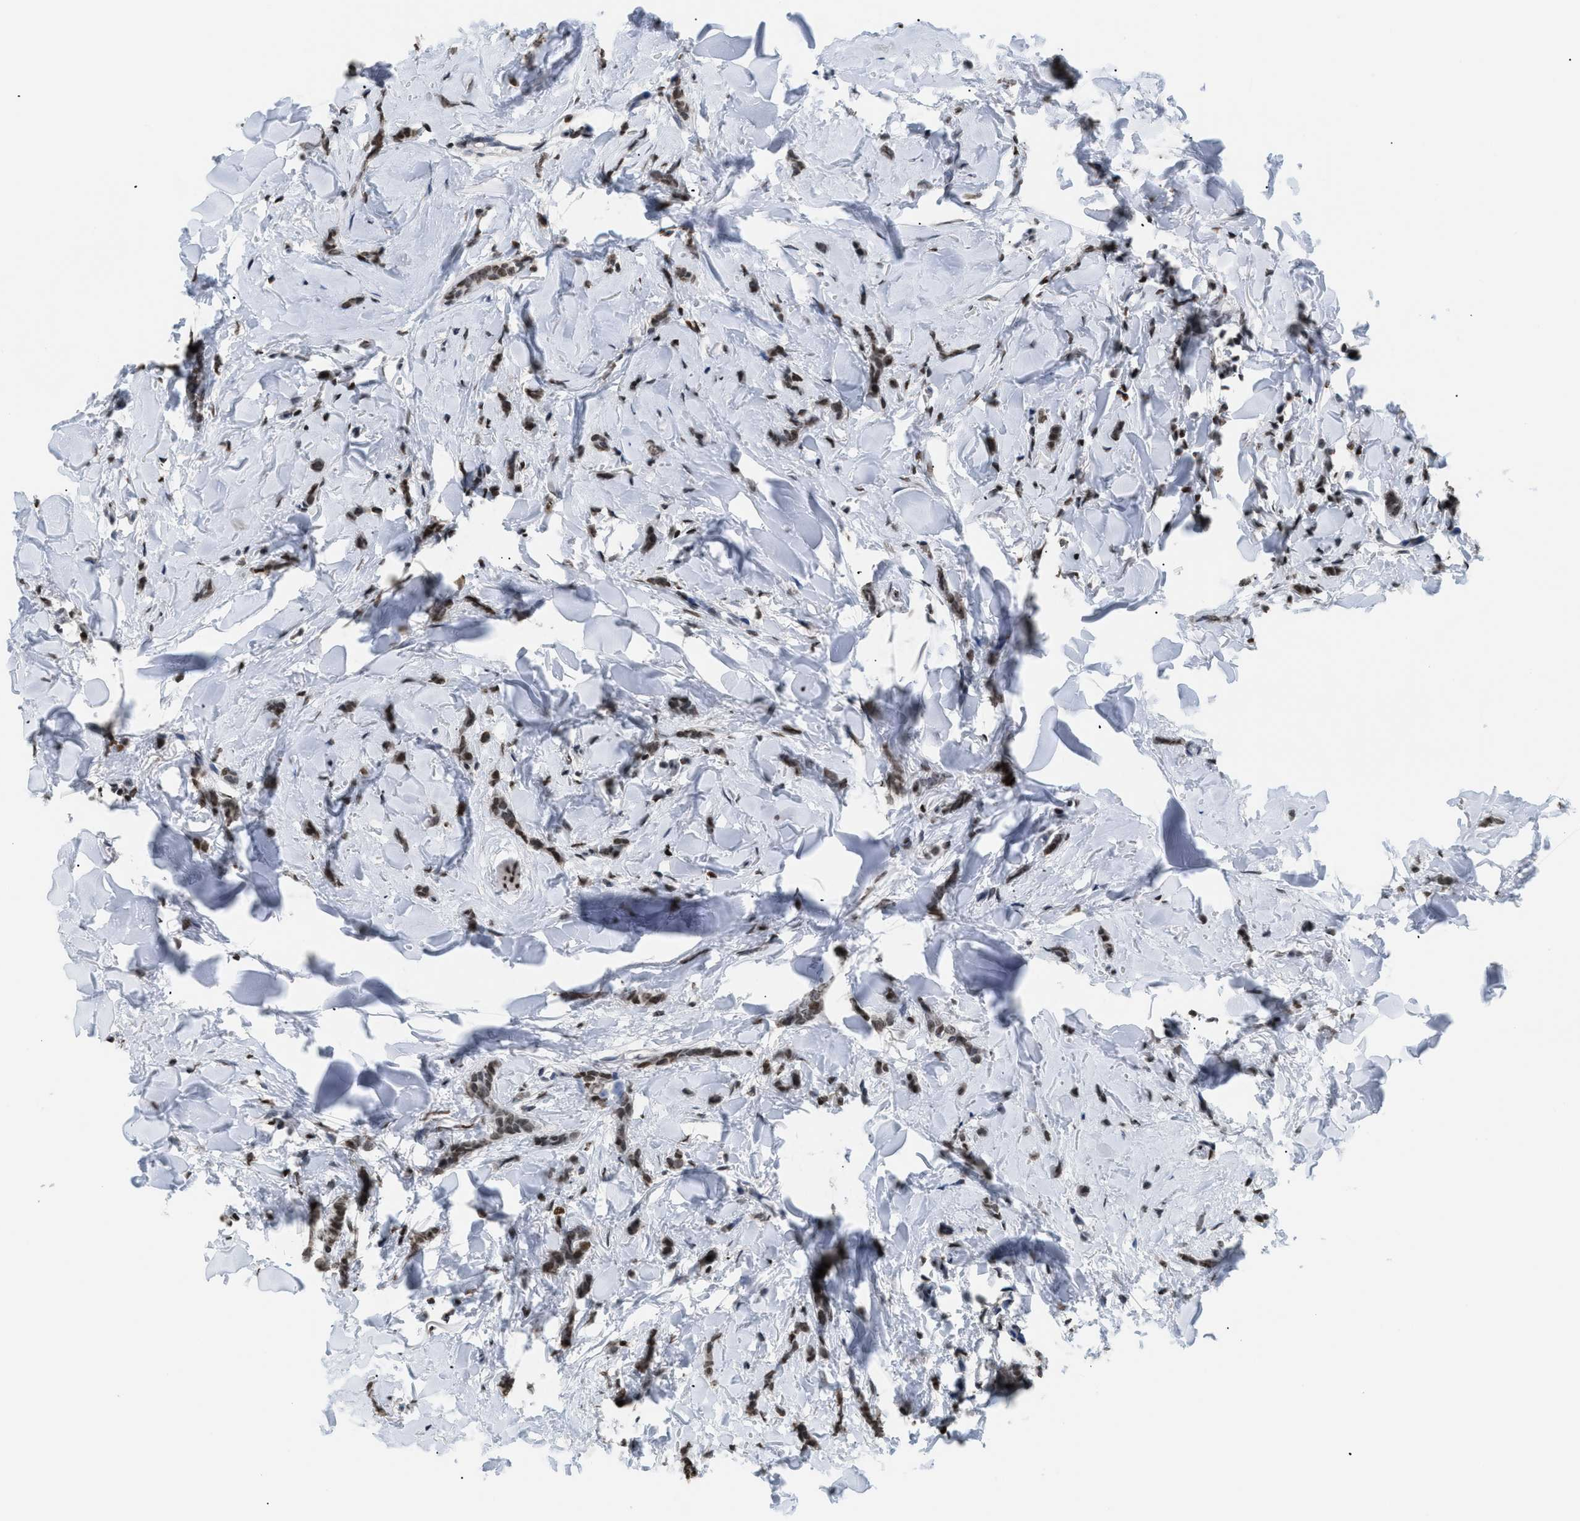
{"staining": {"intensity": "moderate", "quantity": ">75%", "location": "nuclear"}, "tissue": "breast cancer", "cell_type": "Tumor cells", "image_type": "cancer", "snomed": [{"axis": "morphology", "description": "Lobular carcinoma"}, {"axis": "topography", "description": "Skin"}, {"axis": "topography", "description": "Breast"}], "caption": "This histopathology image displays immunohistochemistry (IHC) staining of human breast lobular carcinoma, with medium moderate nuclear staining in approximately >75% of tumor cells.", "gene": "HMGN2", "patient": {"sex": "female", "age": 46}}